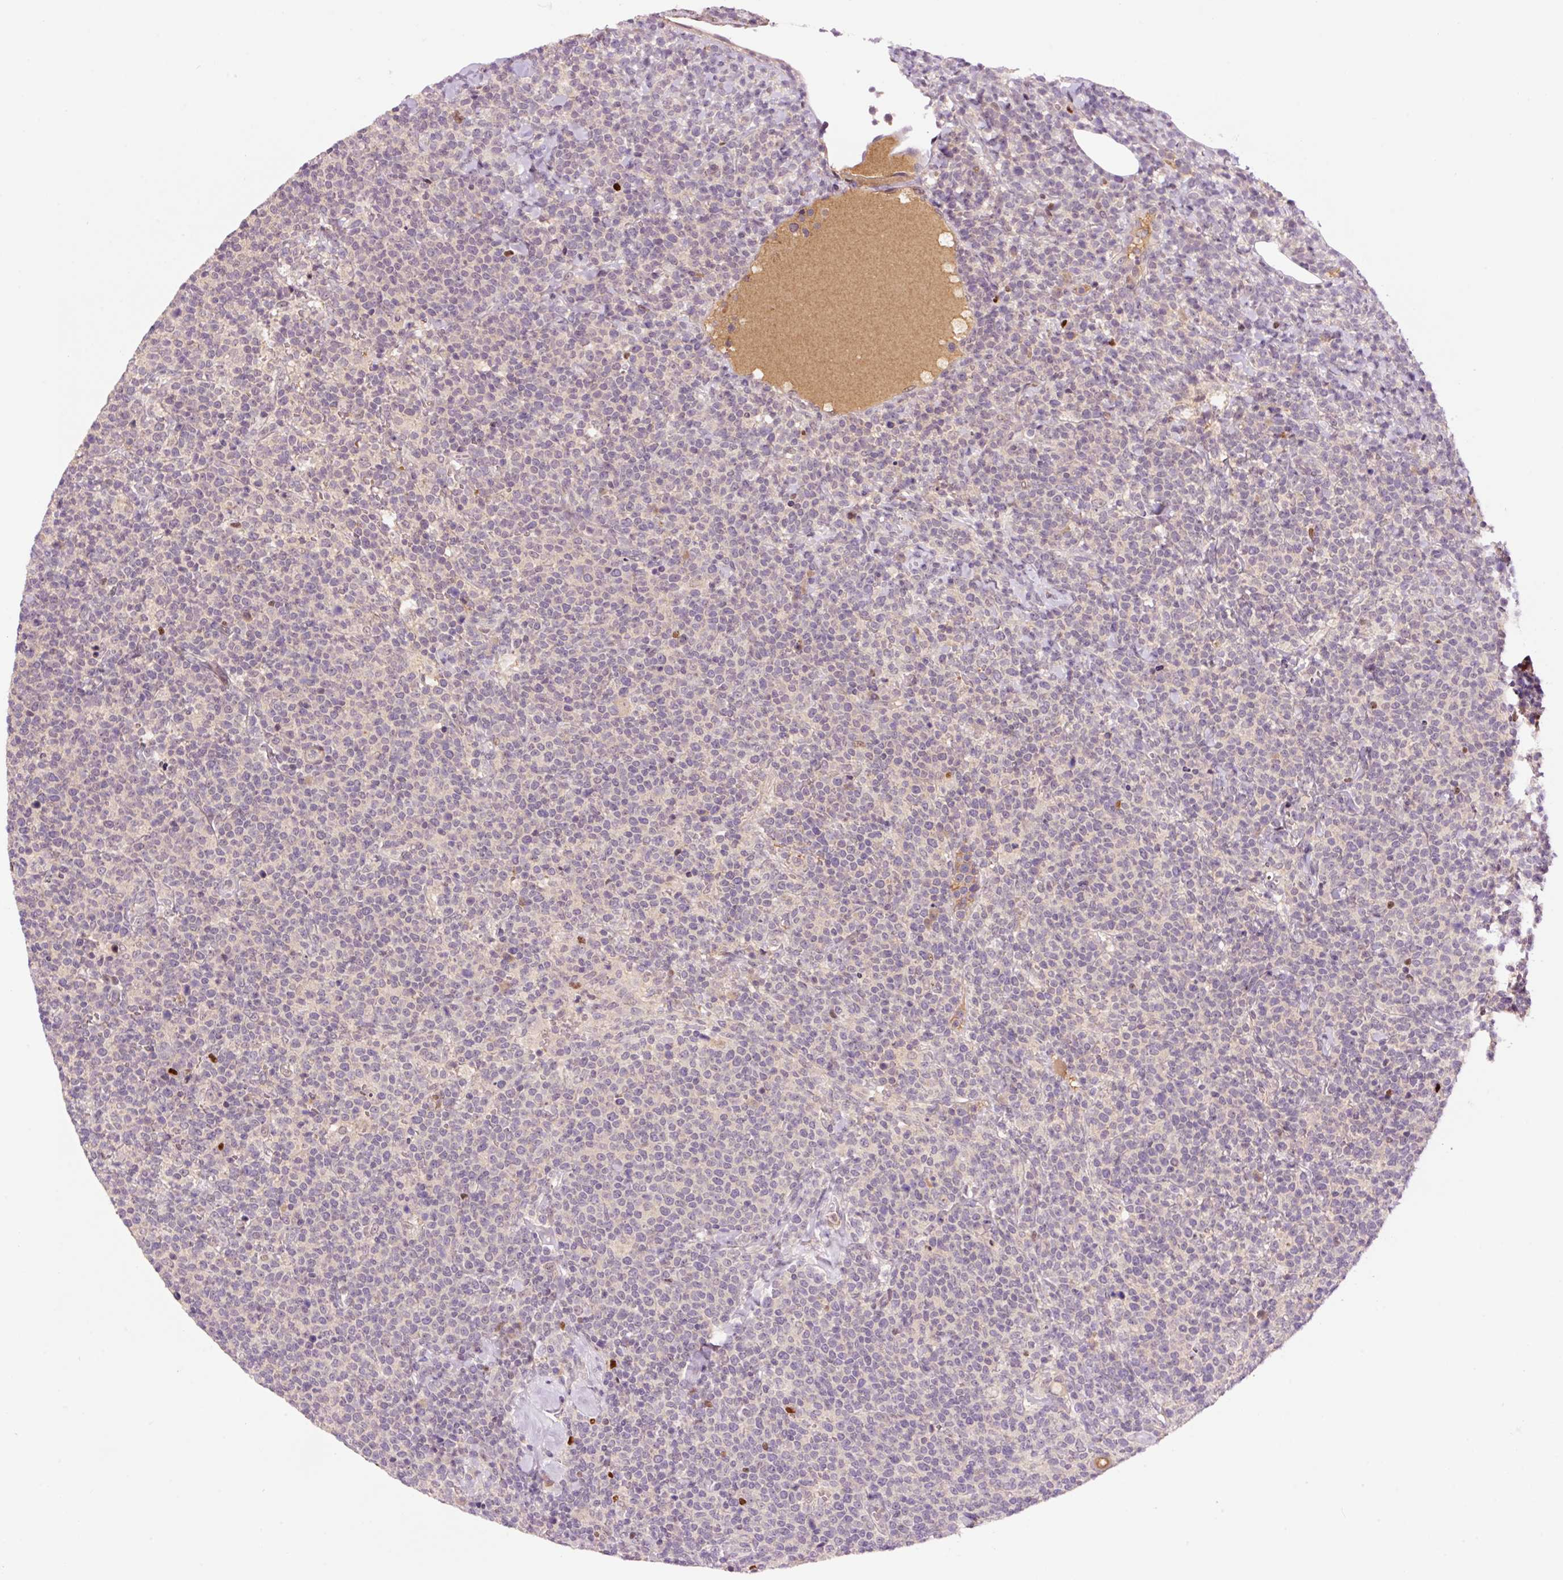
{"staining": {"intensity": "negative", "quantity": "none", "location": "none"}, "tissue": "lymphoma", "cell_type": "Tumor cells", "image_type": "cancer", "snomed": [{"axis": "morphology", "description": "Malignant lymphoma, non-Hodgkin's type, High grade"}, {"axis": "topography", "description": "Lymph node"}], "caption": "A high-resolution photomicrograph shows immunohistochemistry staining of high-grade malignant lymphoma, non-Hodgkin's type, which demonstrates no significant expression in tumor cells.", "gene": "DPPA4", "patient": {"sex": "male", "age": 61}}